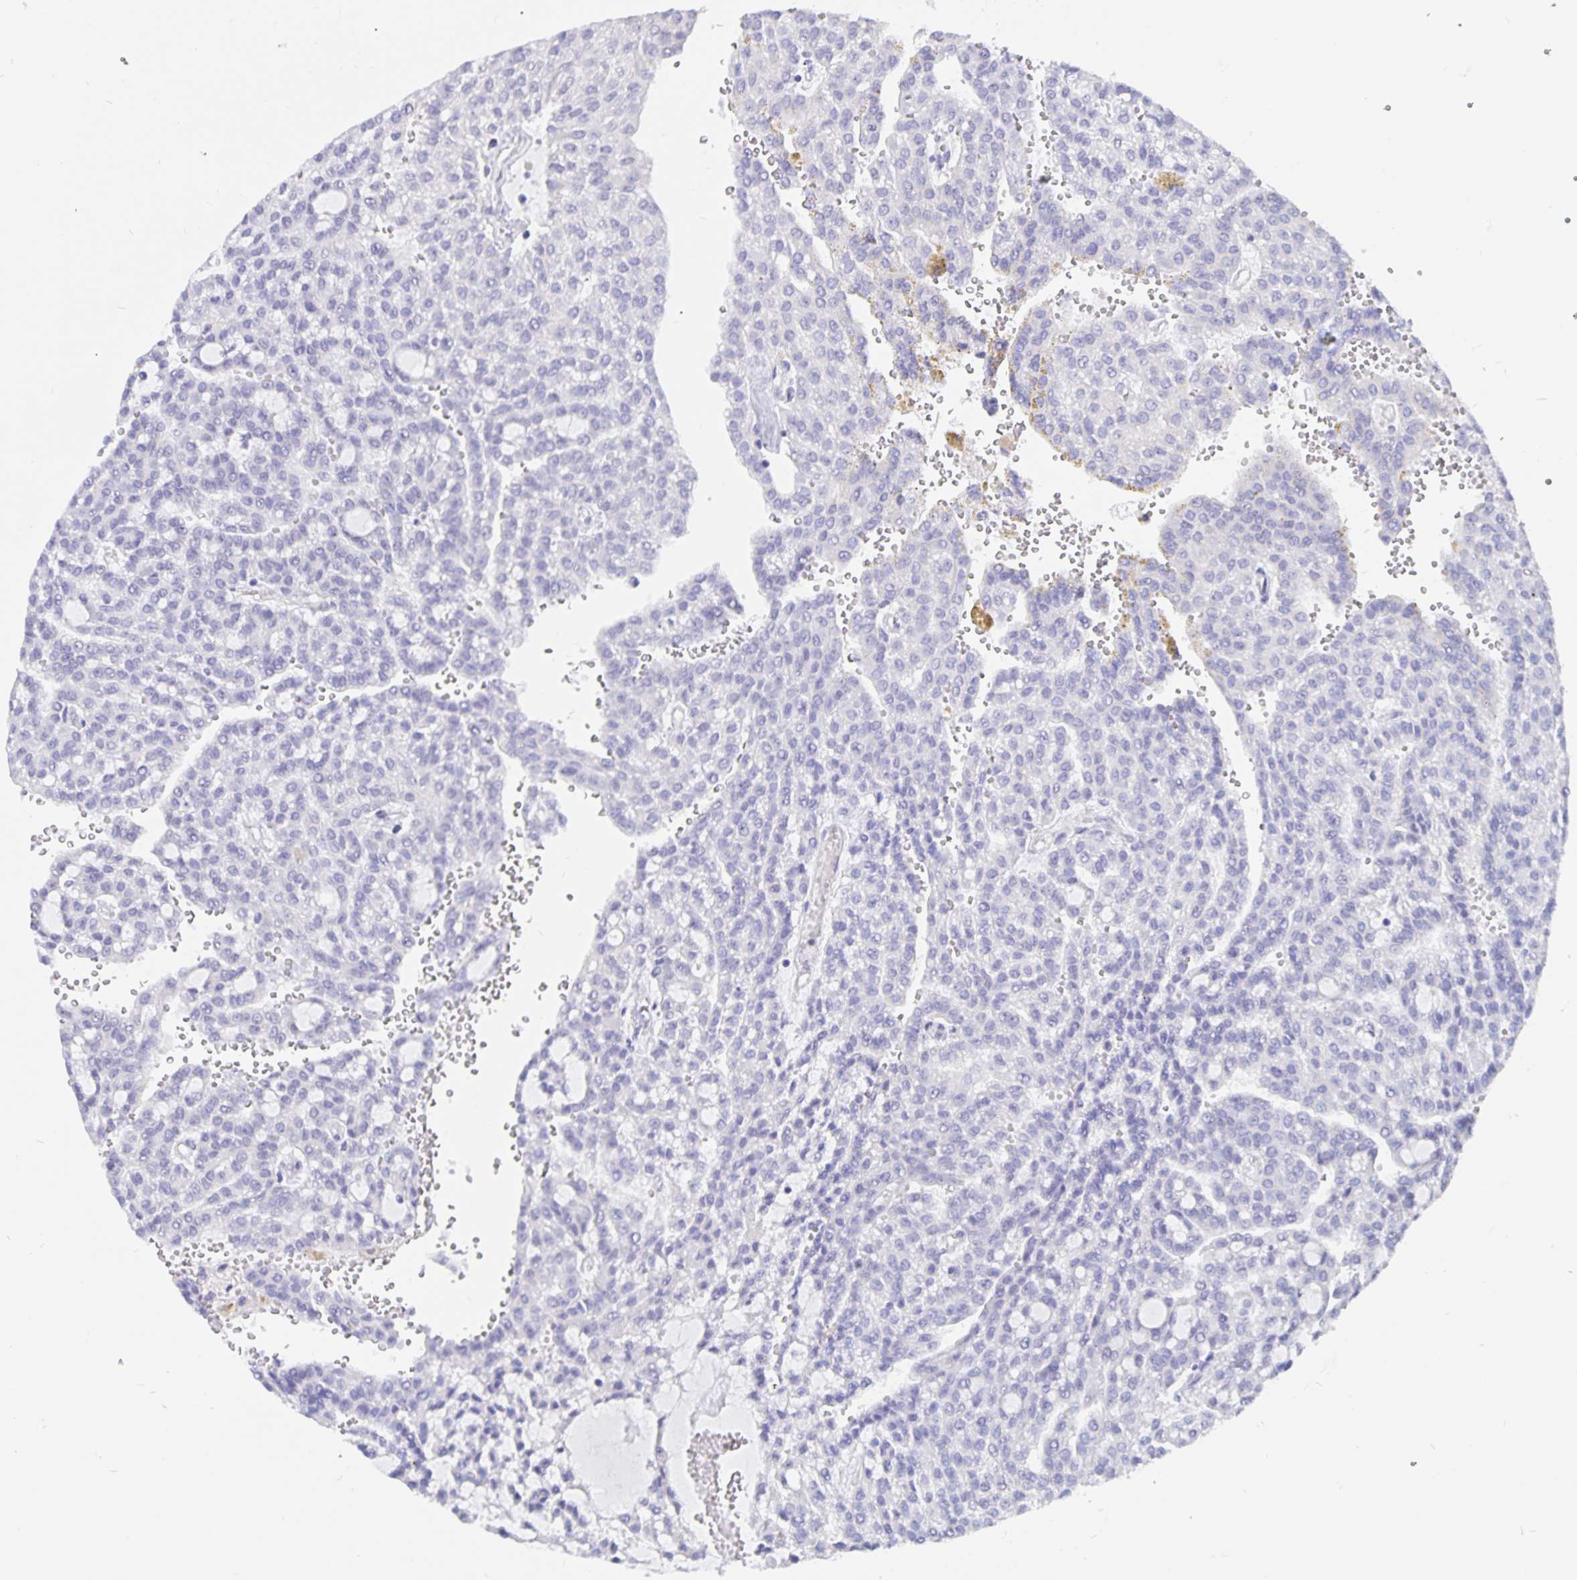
{"staining": {"intensity": "negative", "quantity": "none", "location": "none"}, "tissue": "renal cancer", "cell_type": "Tumor cells", "image_type": "cancer", "snomed": [{"axis": "morphology", "description": "Adenocarcinoma, NOS"}, {"axis": "topography", "description": "Kidney"}], "caption": "An immunohistochemistry micrograph of adenocarcinoma (renal) is shown. There is no staining in tumor cells of adenocarcinoma (renal).", "gene": "ERMN", "patient": {"sex": "male", "age": 63}}